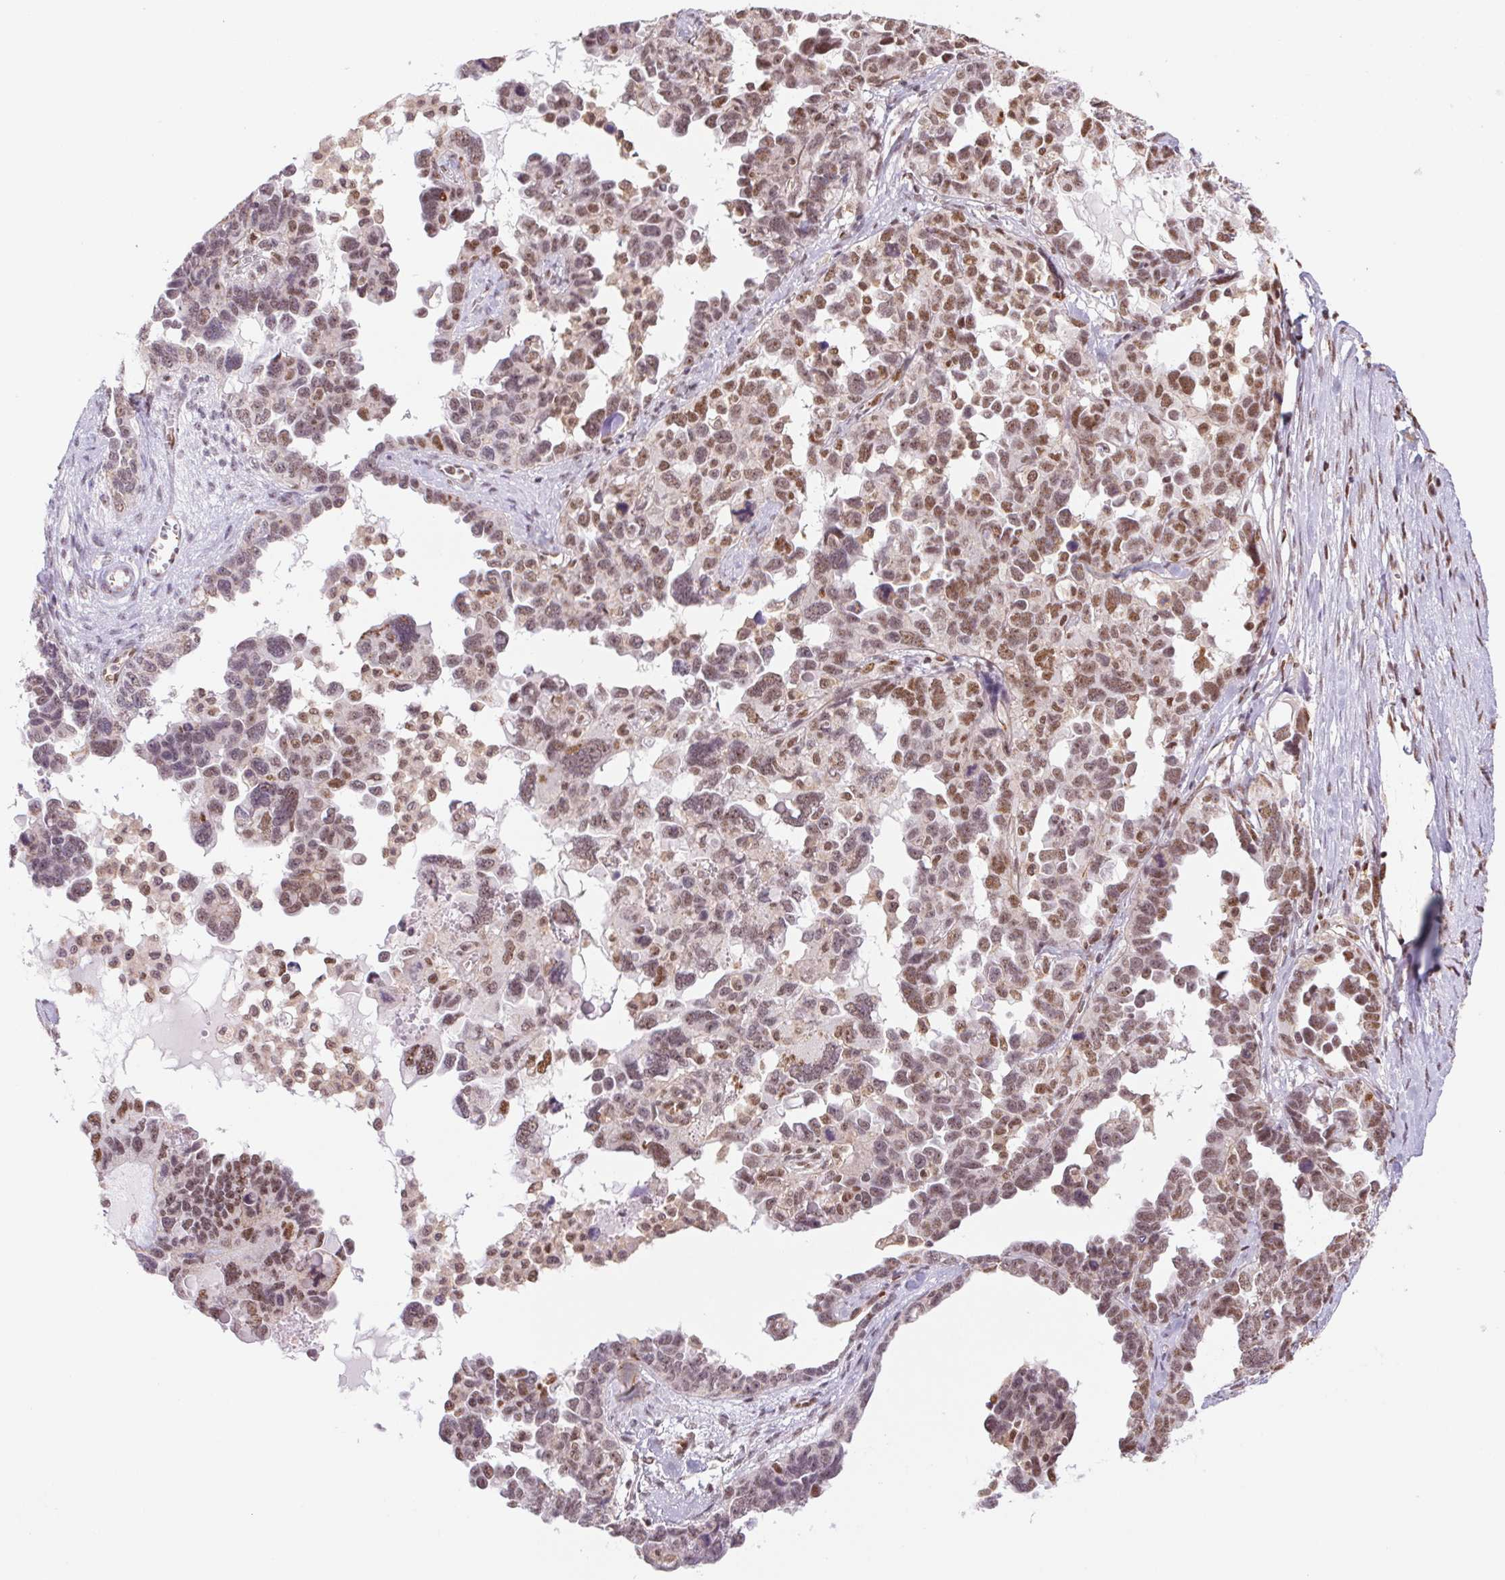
{"staining": {"intensity": "moderate", "quantity": ">75%", "location": "nuclear"}, "tissue": "ovarian cancer", "cell_type": "Tumor cells", "image_type": "cancer", "snomed": [{"axis": "morphology", "description": "Cystadenocarcinoma, serous, NOS"}, {"axis": "topography", "description": "Ovary"}], "caption": "A micrograph of human ovarian serous cystadenocarcinoma stained for a protein shows moderate nuclear brown staining in tumor cells.", "gene": "CWC25", "patient": {"sex": "female", "age": 69}}